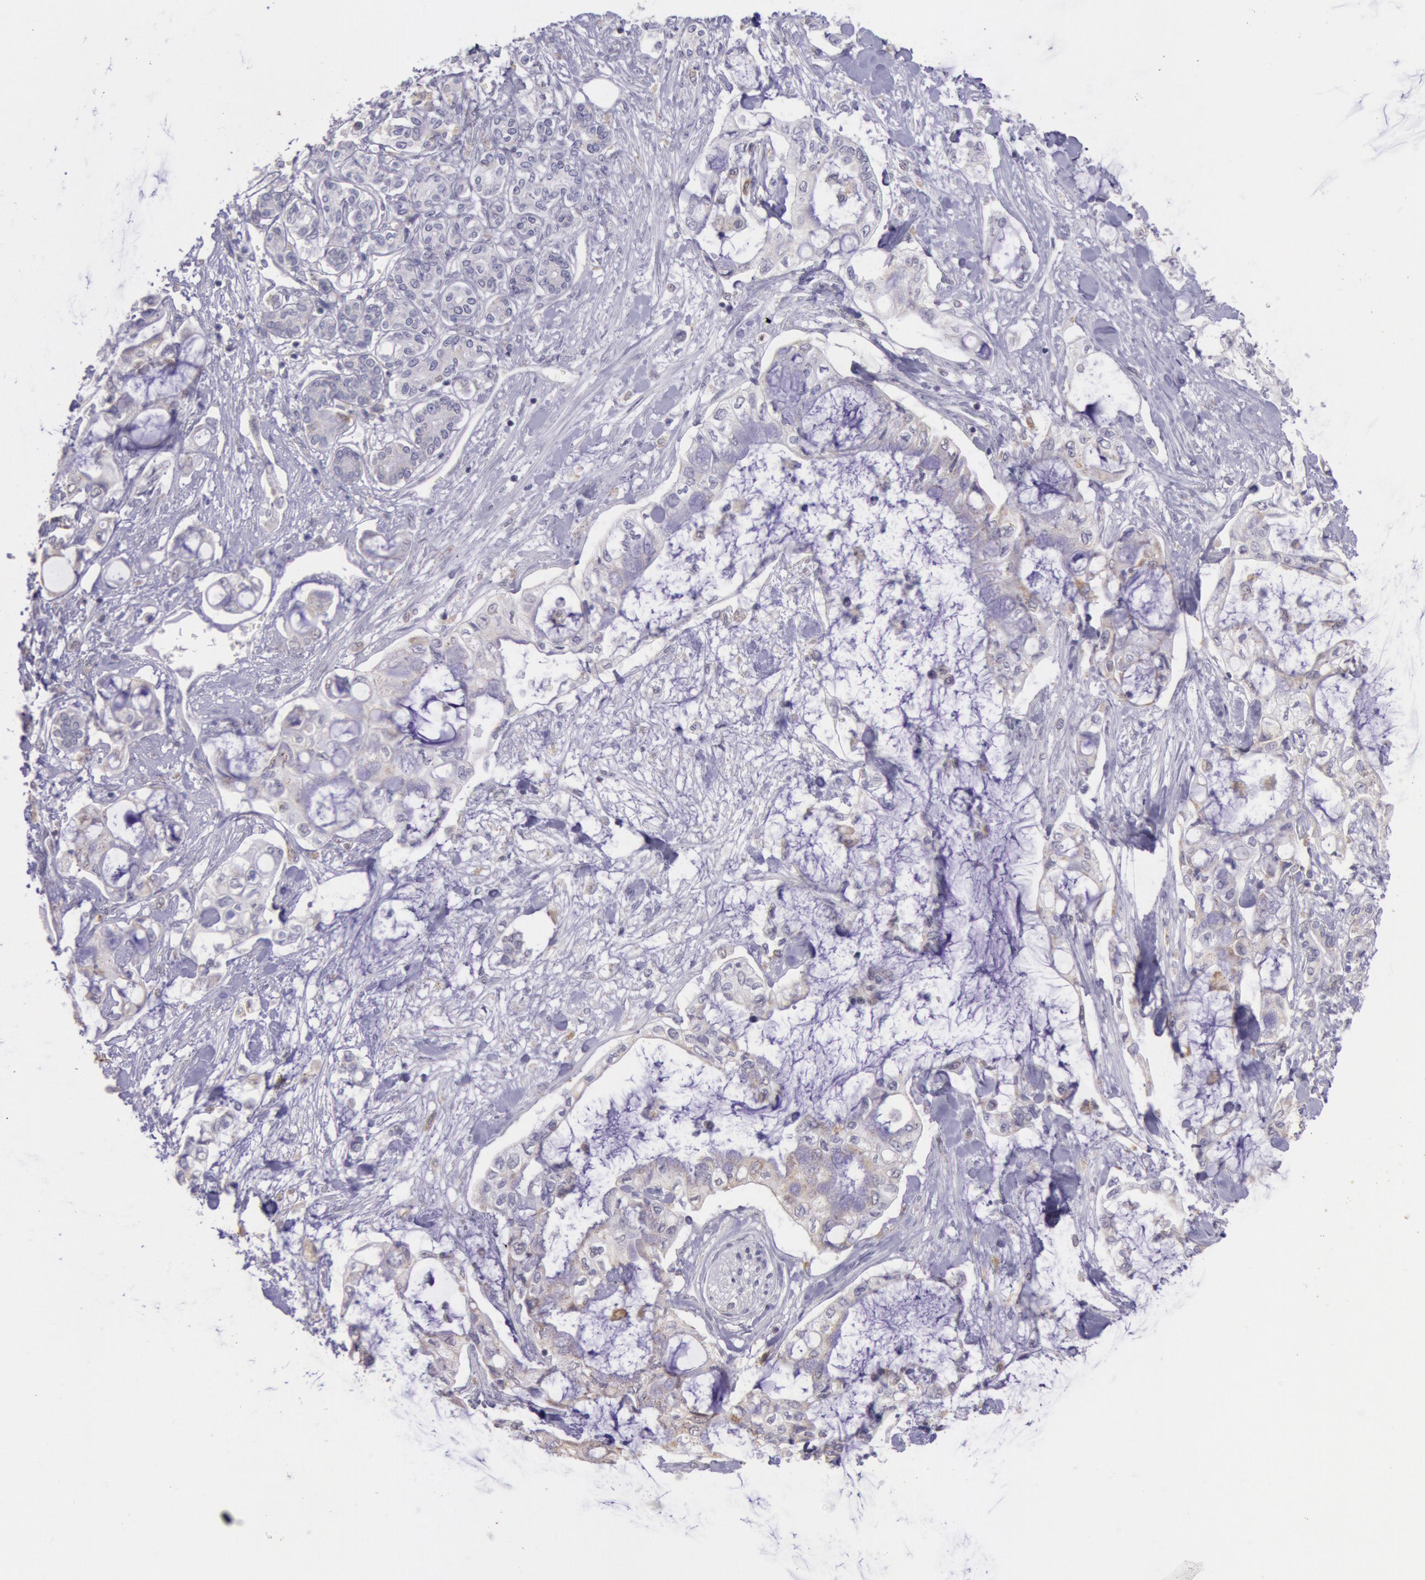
{"staining": {"intensity": "weak", "quantity": "25%-75%", "location": "cytoplasmic/membranous"}, "tissue": "pancreatic cancer", "cell_type": "Tumor cells", "image_type": "cancer", "snomed": [{"axis": "morphology", "description": "Adenocarcinoma, NOS"}, {"axis": "topography", "description": "Pancreas"}], "caption": "Protein staining by IHC demonstrates weak cytoplasmic/membranous staining in about 25%-75% of tumor cells in pancreatic adenocarcinoma. (brown staining indicates protein expression, while blue staining denotes nuclei).", "gene": "FRMD6", "patient": {"sex": "female", "age": 70}}